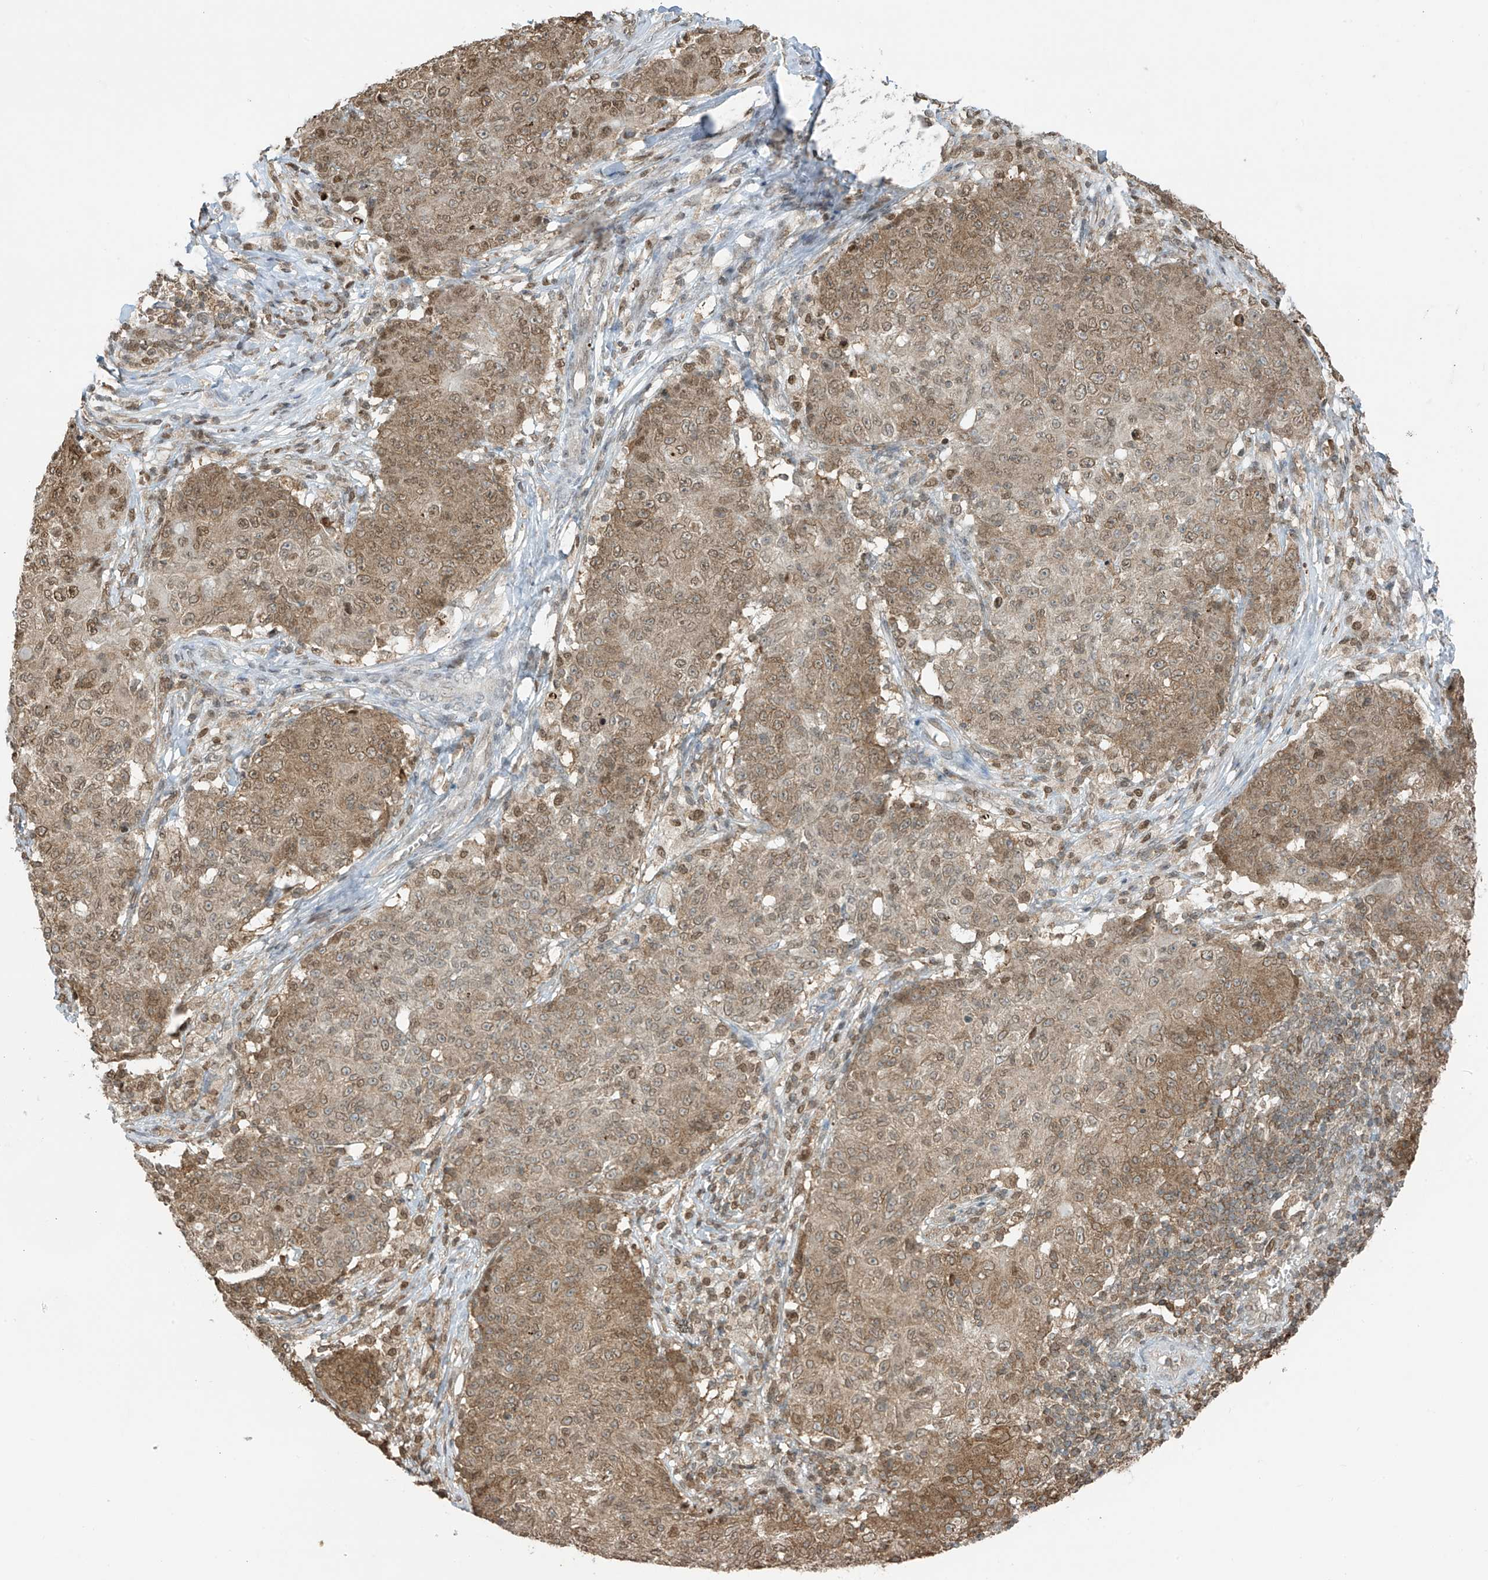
{"staining": {"intensity": "moderate", "quantity": "25%-75%", "location": "cytoplasmic/membranous,nuclear"}, "tissue": "ovarian cancer", "cell_type": "Tumor cells", "image_type": "cancer", "snomed": [{"axis": "morphology", "description": "Carcinoma, endometroid"}, {"axis": "topography", "description": "Ovary"}], "caption": "Human endometroid carcinoma (ovarian) stained with a brown dye exhibits moderate cytoplasmic/membranous and nuclear positive expression in approximately 25%-75% of tumor cells.", "gene": "KPNB1", "patient": {"sex": "female", "age": 42}}